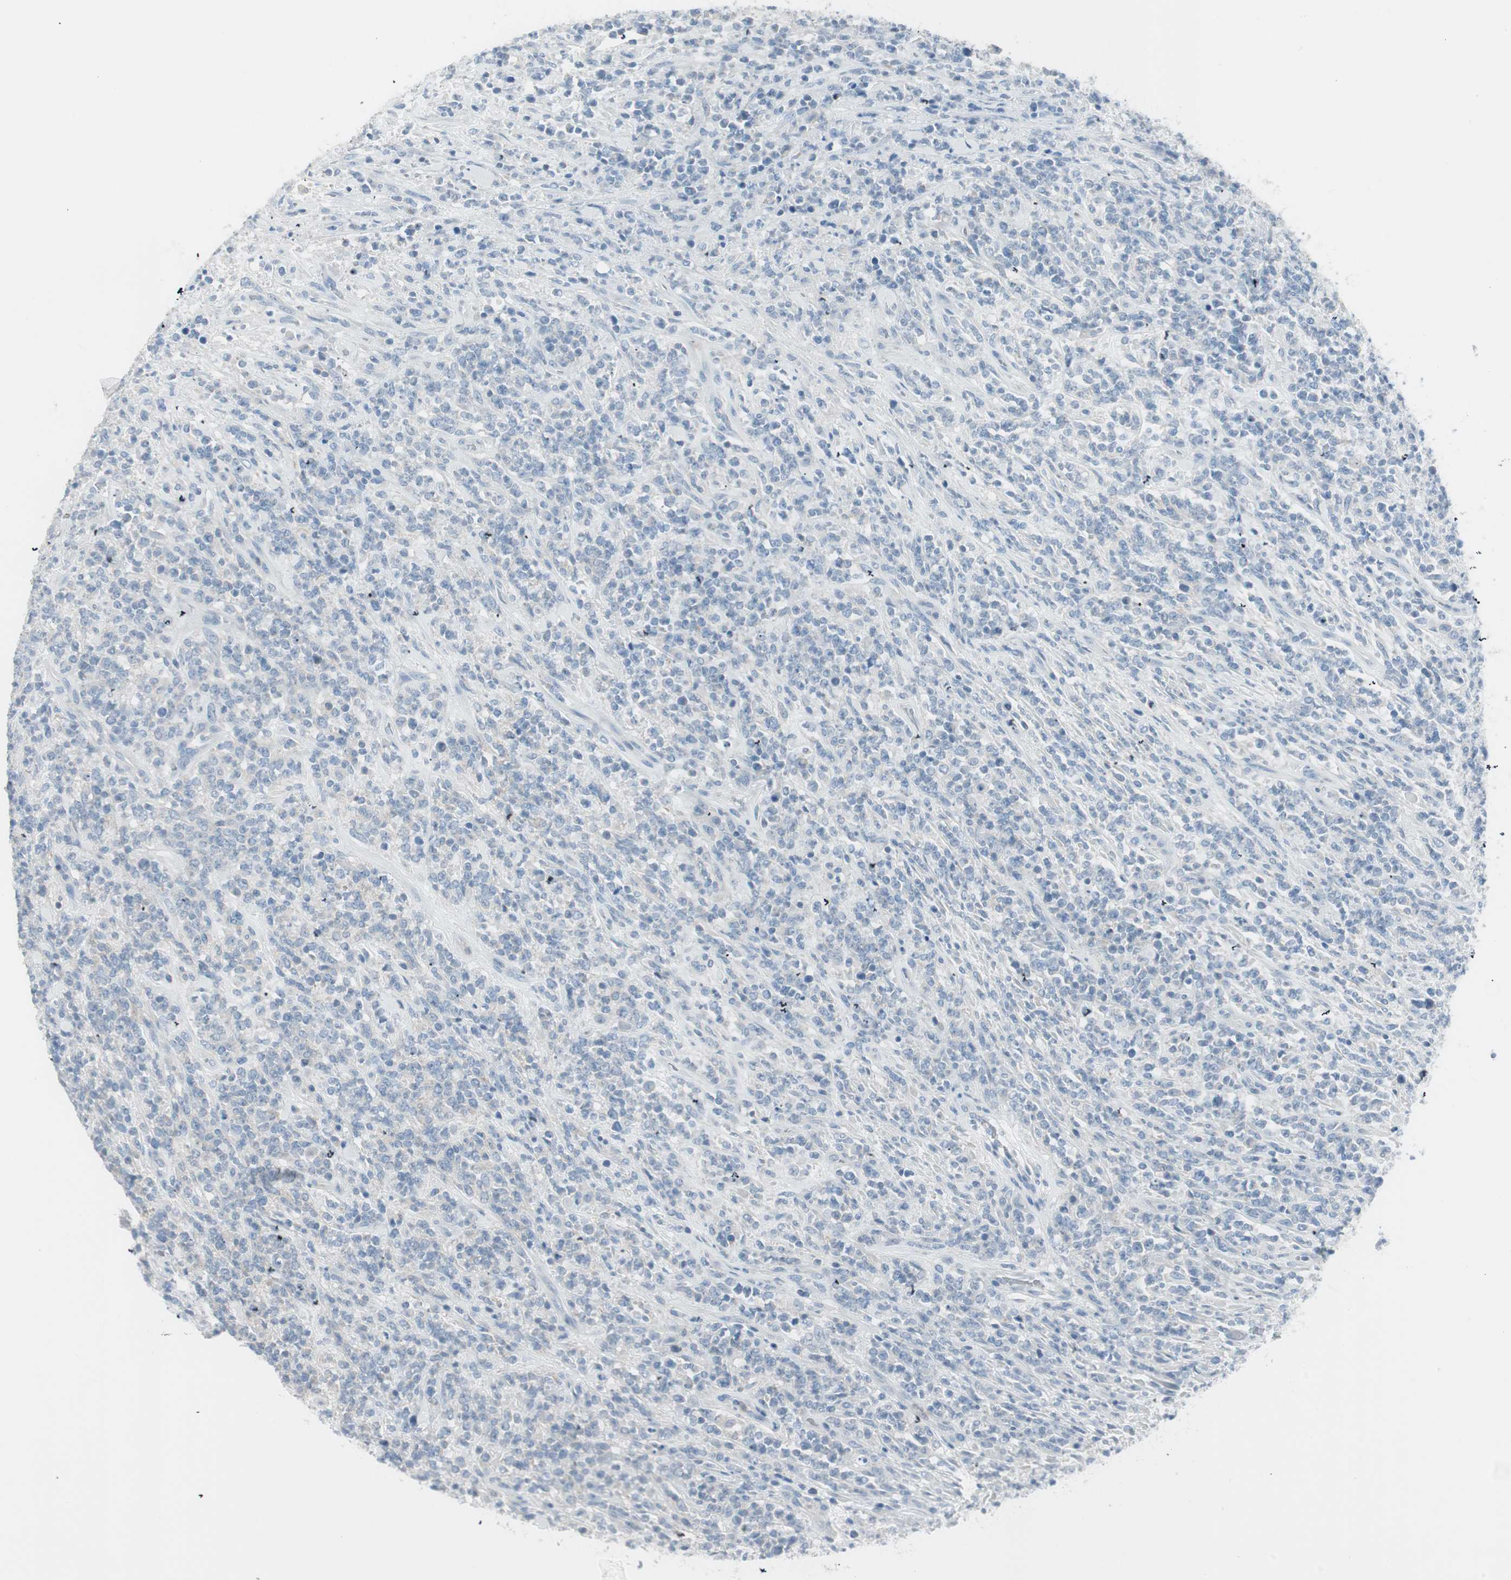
{"staining": {"intensity": "negative", "quantity": "none", "location": "none"}, "tissue": "lymphoma", "cell_type": "Tumor cells", "image_type": "cancer", "snomed": [{"axis": "morphology", "description": "Malignant lymphoma, non-Hodgkin's type, High grade"}, {"axis": "topography", "description": "Soft tissue"}], "caption": "This is an immunohistochemistry image of human lymphoma. There is no expression in tumor cells.", "gene": "ITLN2", "patient": {"sex": "male", "age": 18}}